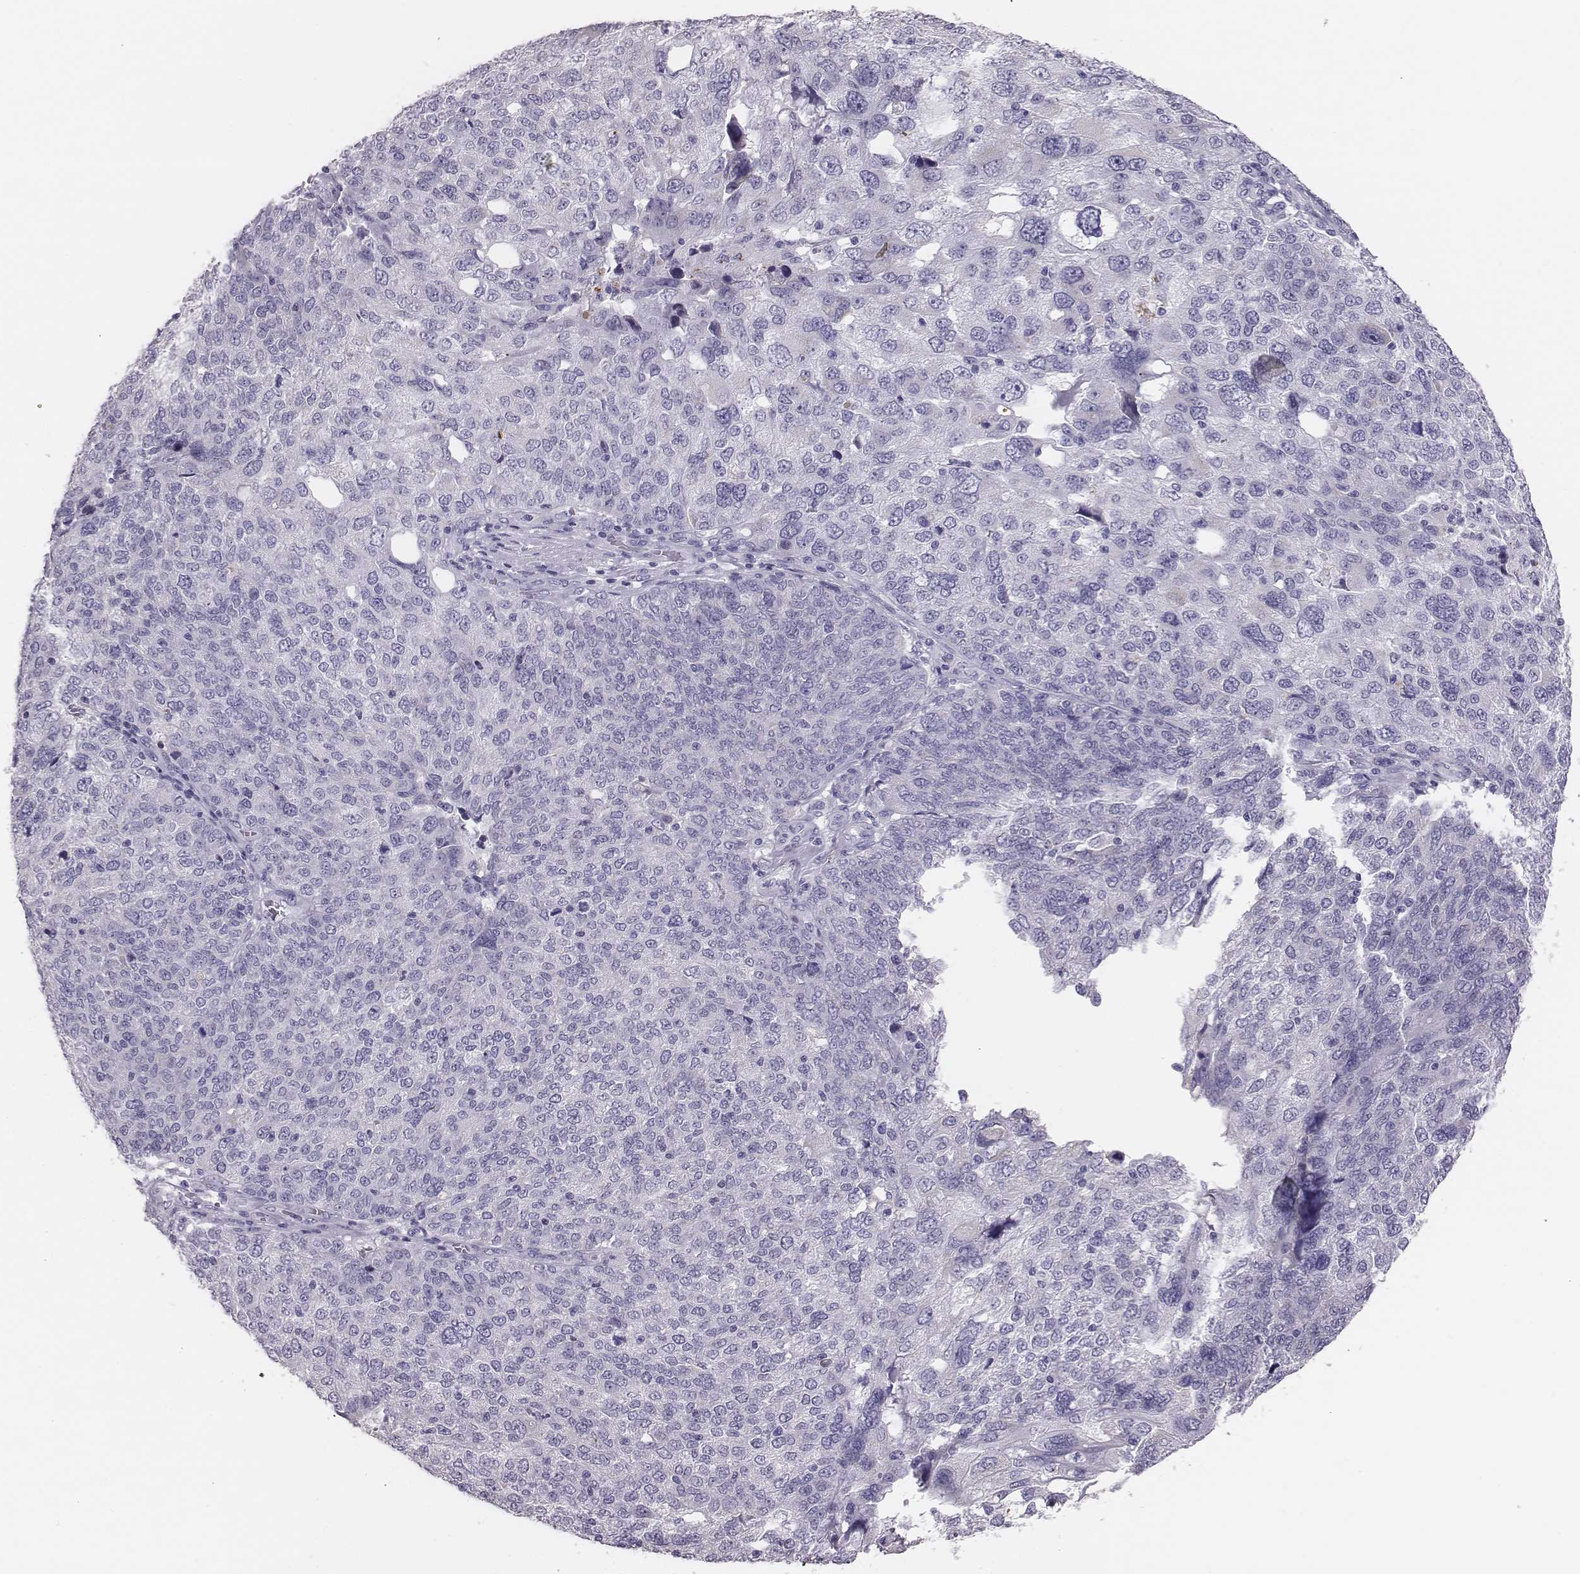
{"staining": {"intensity": "negative", "quantity": "none", "location": "none"}, "tissue": "ovarian cancer", "cell_type": "Tumor cells", "image_type": "cancer", "snomed": [{"axis": "morphology", "description": "Carcinoma, endometroid"}, {"axis": "topography", "description": "Ovary"}], "caption": "A high-resolution photomicrograph shows immunohistochemistry (IHC) staining of endometroid carcinoma (ovarian), which displays no significant expression in tumor cells.", "gene": "H1-6", "patient": {"sex": "female", "age": 58}}